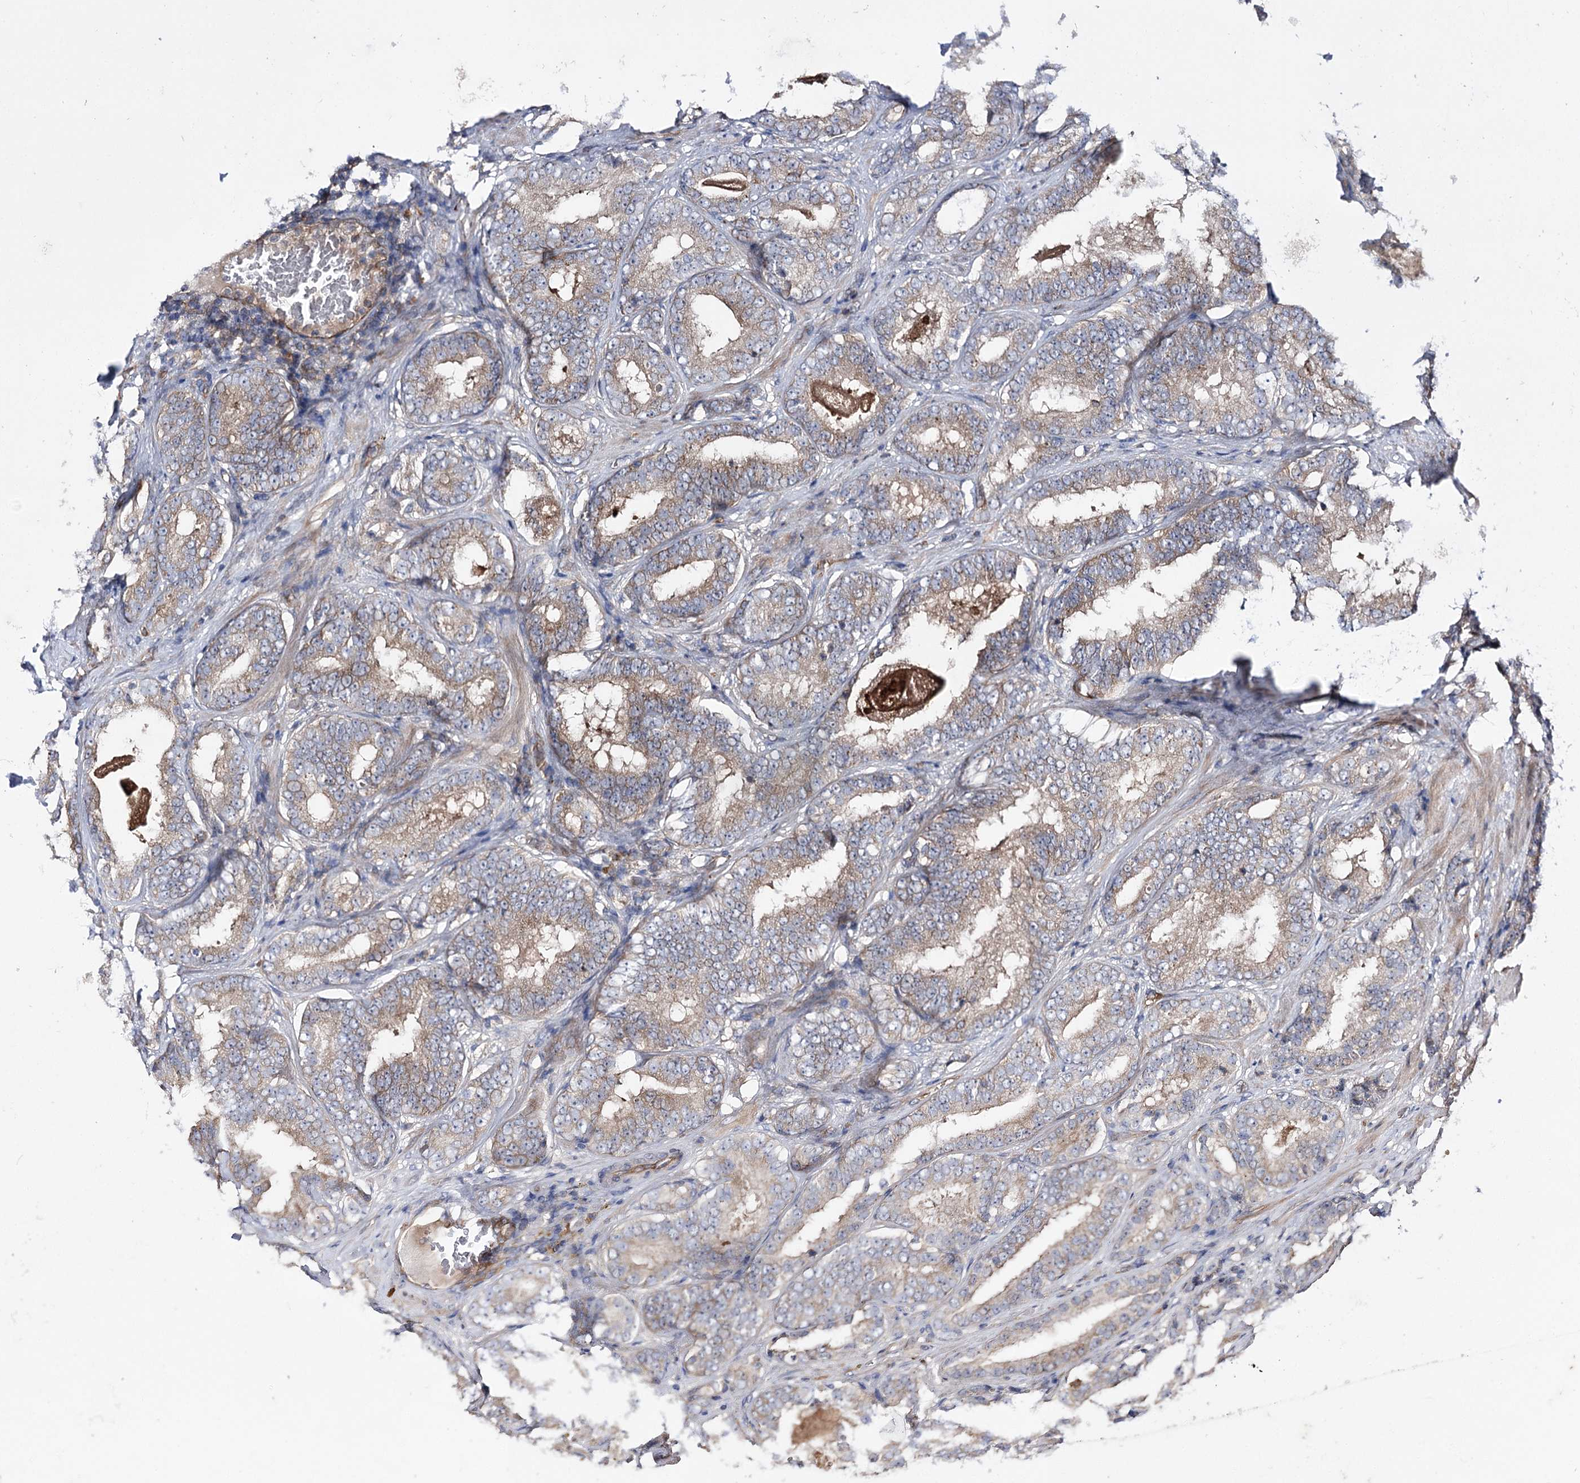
{"staining": {"intensity": "moderate", "quantity": ">75%", "location": "cytoplasmic/membranous"}, "tissue": "prostate cancer", "cell_type": "Tumor cells", "image_type": "cancer", "snomed": [{"axis": "morphology", "description": "Adenocarcinoma, High grade"}, {"axis": "topography", "description": "Prostate"}], "caption": "Prostate high-grade adenocarcinoma stained with a protein marker demonstrates moderate staining in tumor cells.", "gene": "BCR", "patient": {"sex": "male", "age": 57}}